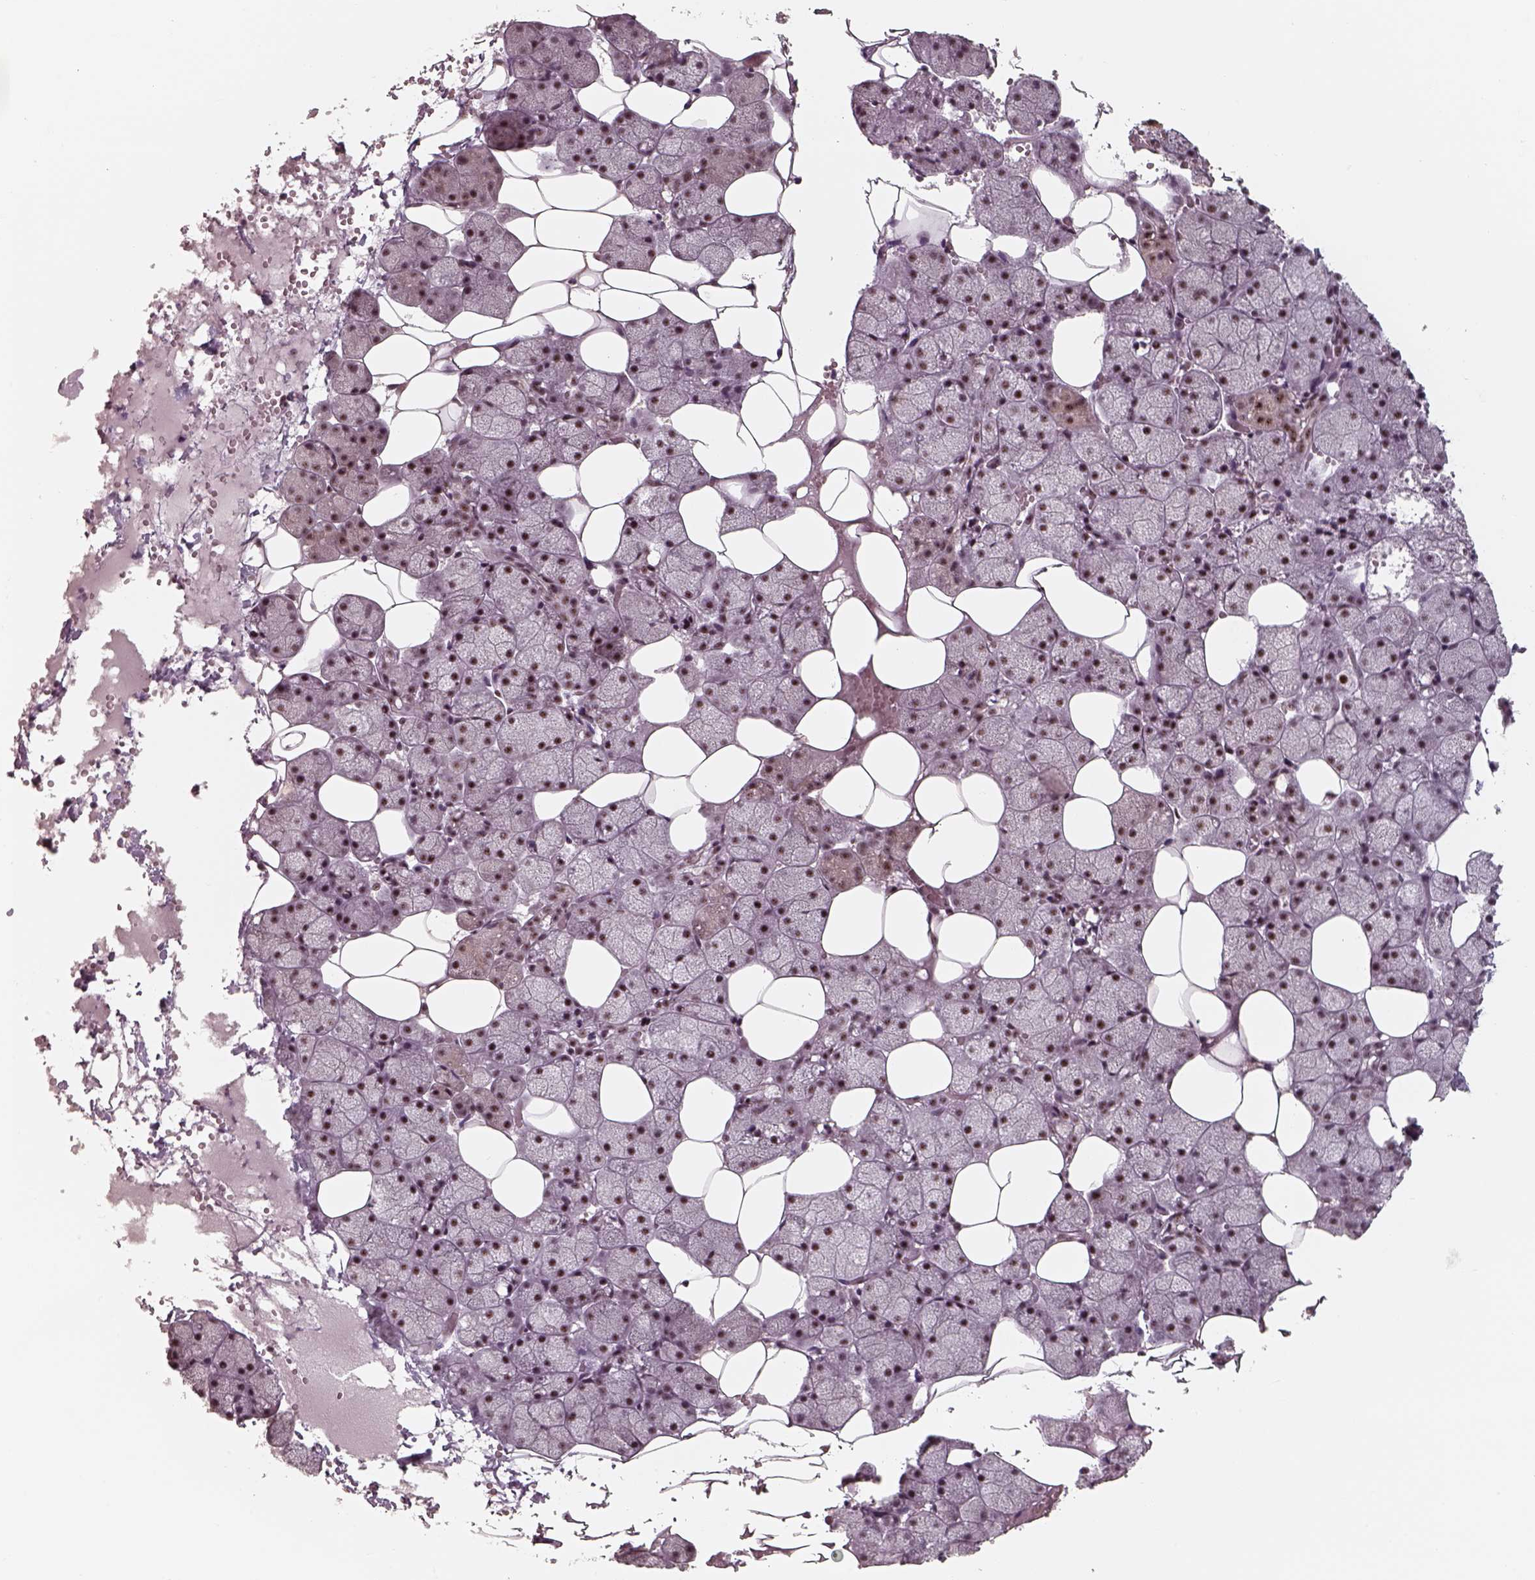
{"staining": {"intensity": "strong", "quantity": ">75%", "location": "nuclear"}, "tissue": "salivary gland", "cell_type": "Glandular cells", "image_type": "normal", "snomed": [{"axis": "morphology", "description": "Normal tissue, NOS"}, {"axis": "topography", "description": "Salivary gland"}], "caption": "Glandular cells show high levels of strong nuclear staining in about >75% of cells in benign salivary gland. The staining was performed using DAB to visualize the protein expression in brown, while the nuclei were stained in blue with hematoxylin (Magnification: 20x).", "gene": "ATXN7L3", "patient": {"sex": "male", "age": 38}}